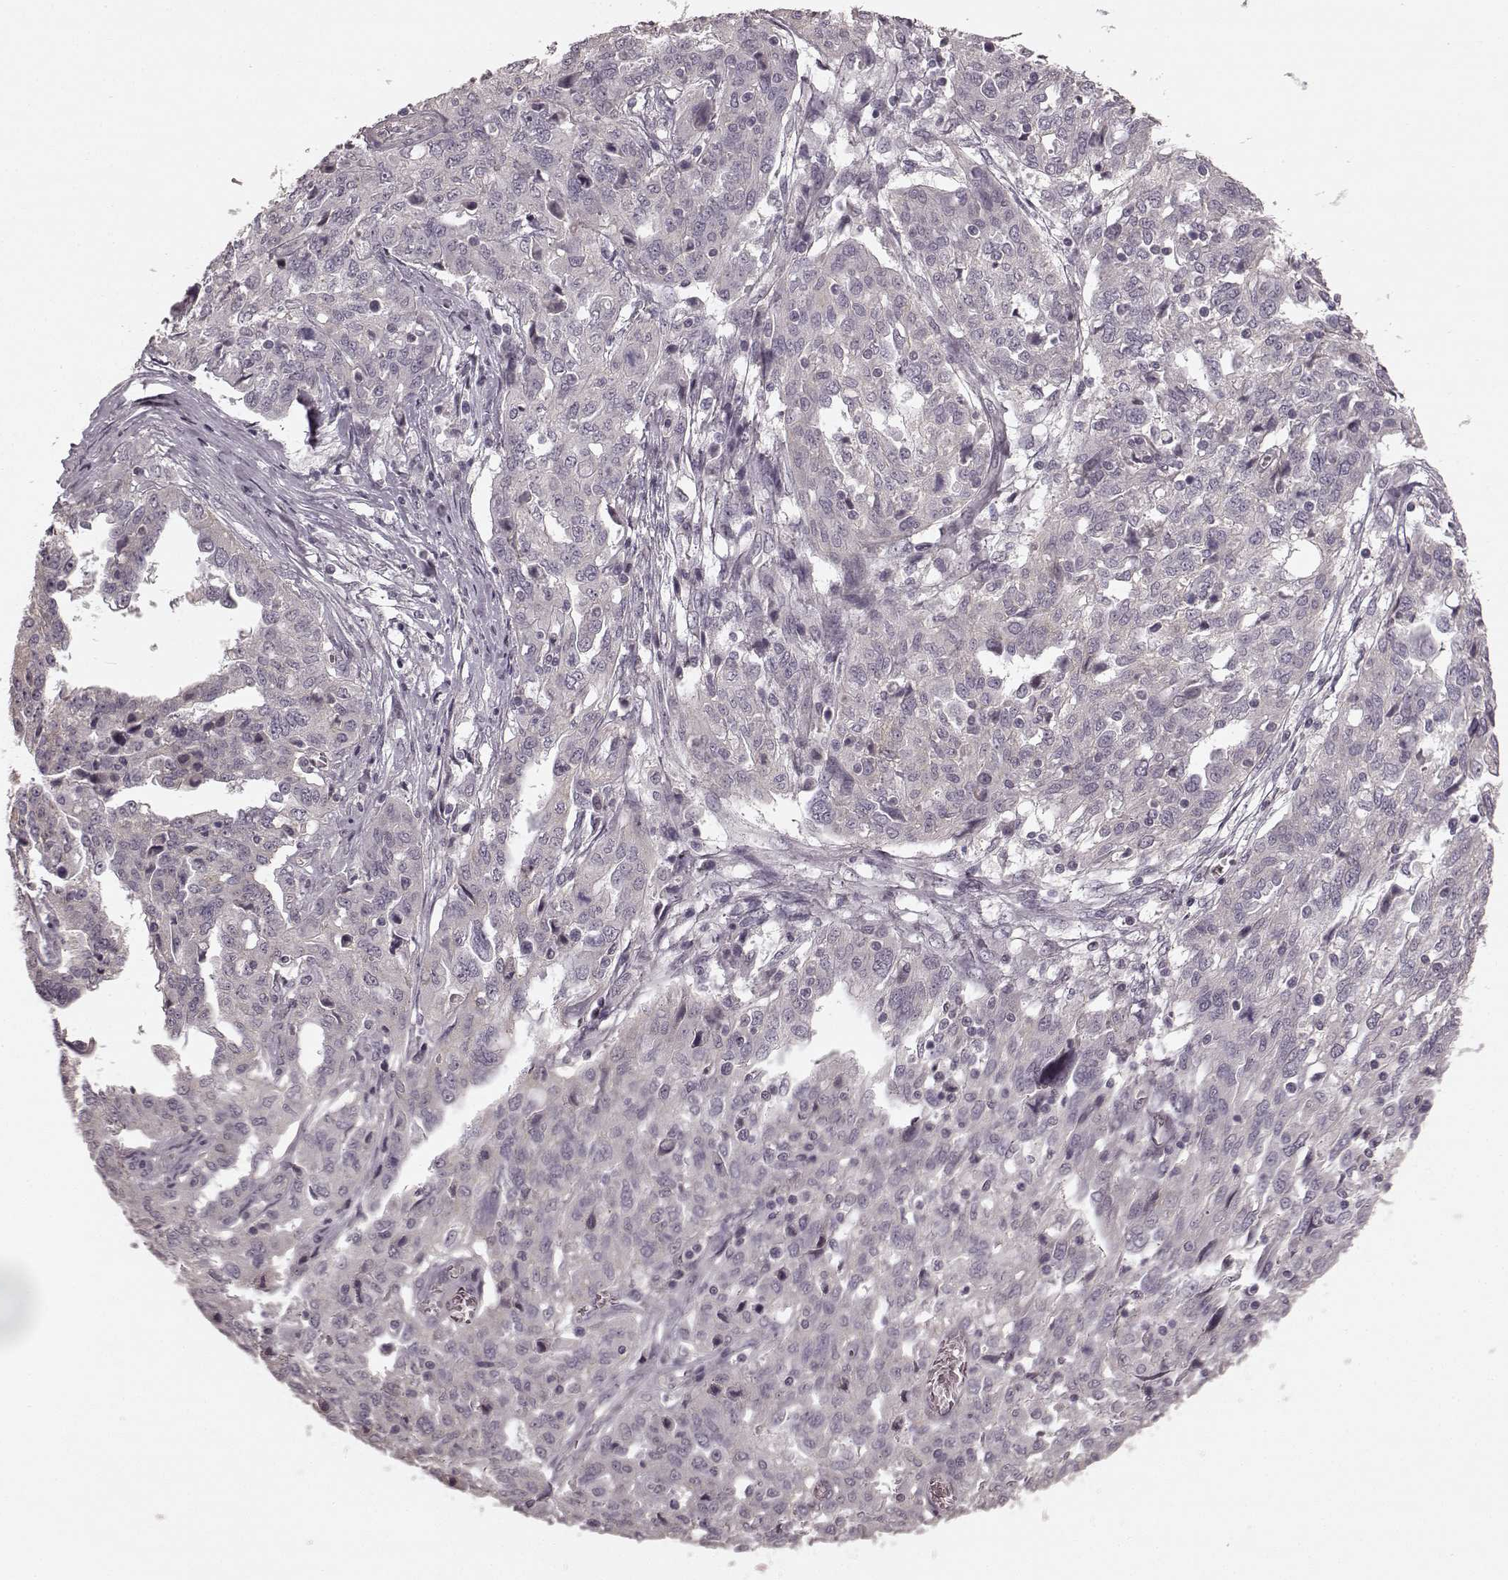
{"staining": {"intensity": "weak", "quantity": "25%-75%", "location": "cytoplasmic/membranous"}, "tissue": "ovarian cancer", "cell_type": "Tumor cells", "image_type": "cancer", "snomed": [{"axis": "morphology", "description": "Cystadenocarcinoma, serous, NOS"}, {"axis": "topography", "description": "Ovary"}], "caption": "A photomicrograph of human ovarian cancer stained for a protein shows weak cytoplasmic/membranous brown staining in tumor cells.", "gene": "PRKCE", "patient": {"sex": "female", "age": 67}}